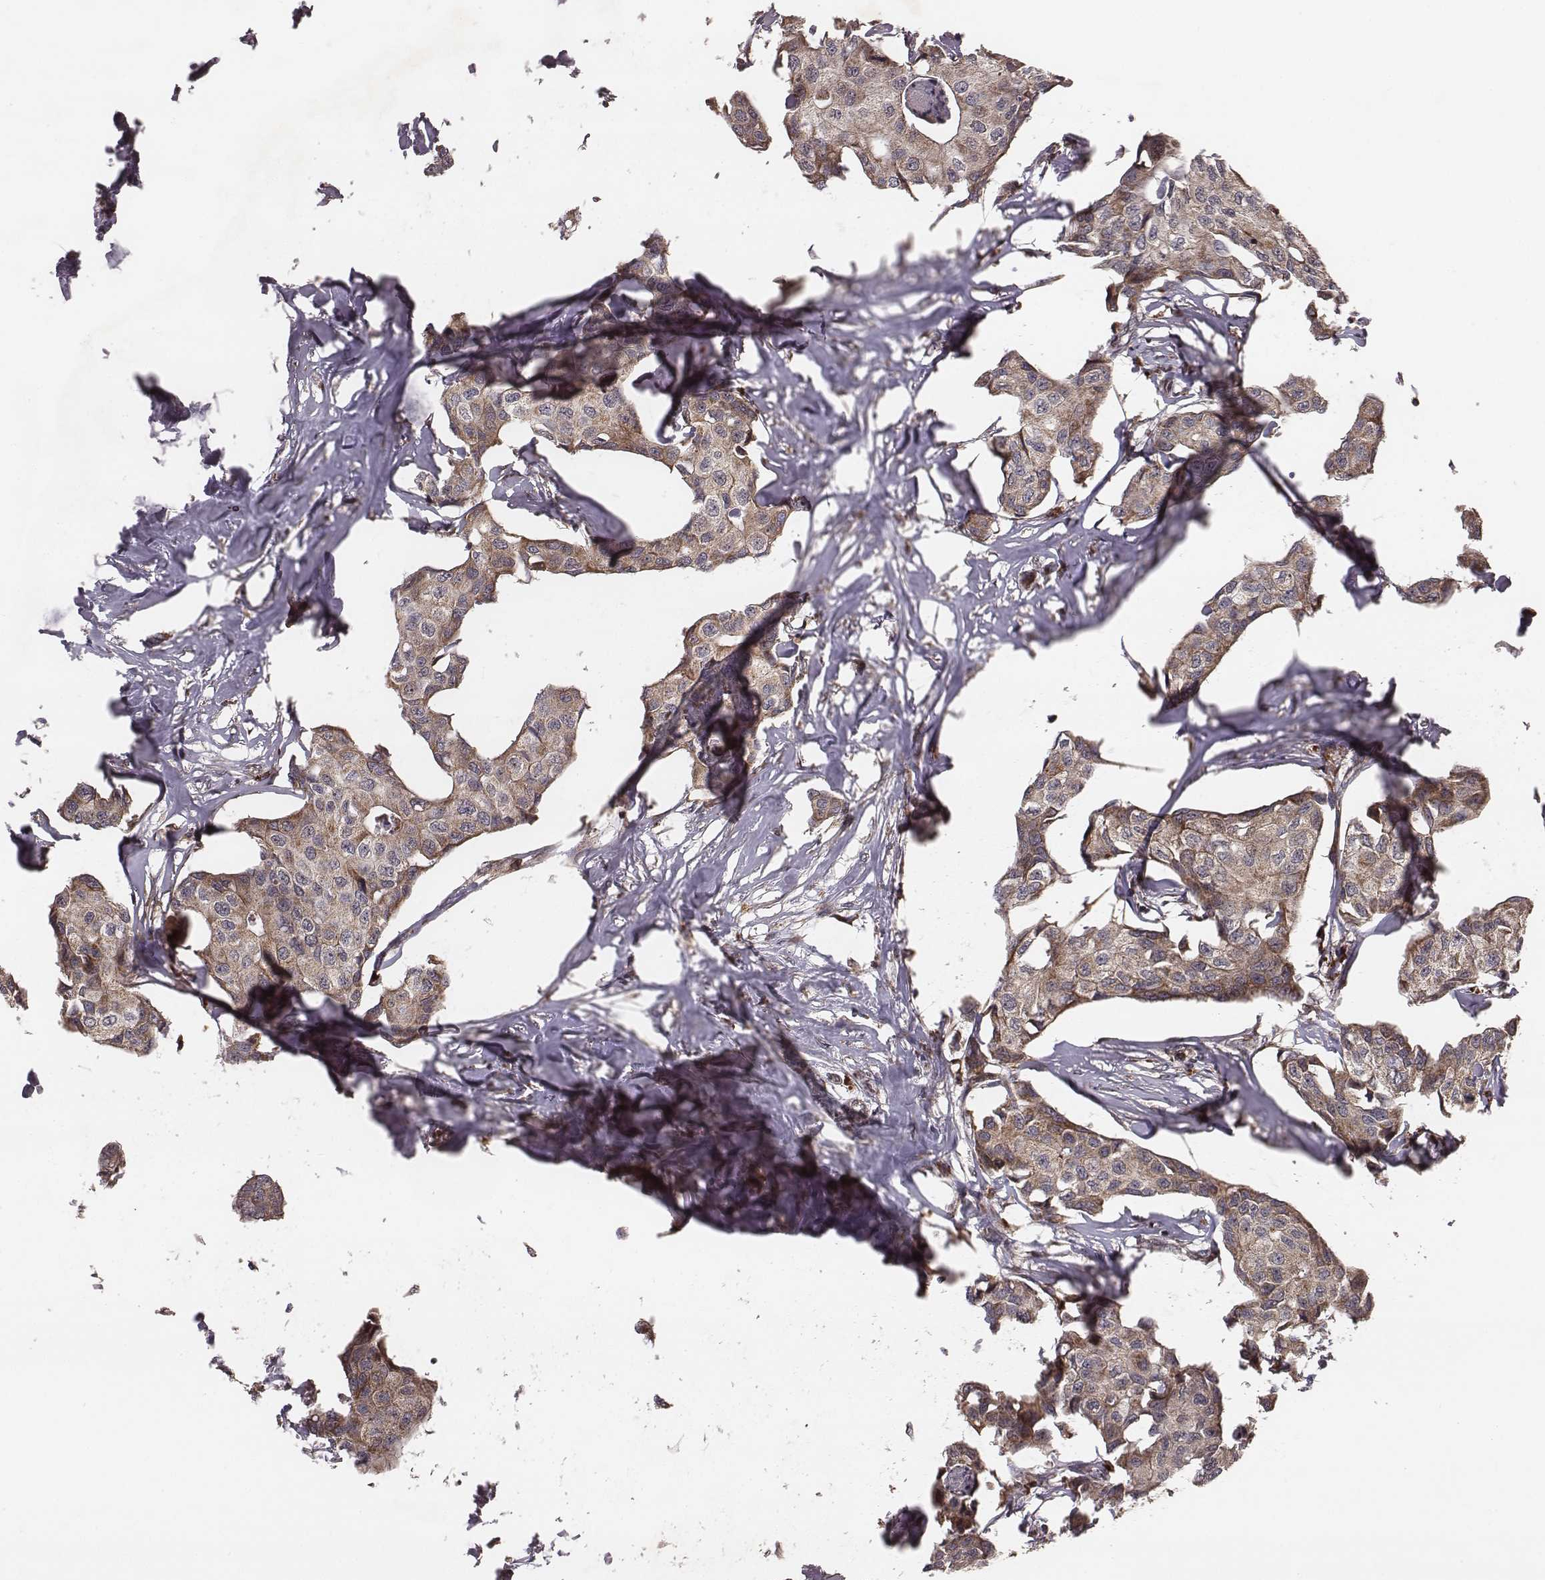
{"staining": {"intensity": "moderate", "quantity": ">75%", "location": "cytoplasmic/membranous"}, "tissue": "breast cancer", "cell_type": "Tumor cells", "image_type": "cancer", "snomed": [{"axis": "morphology", "description": "Duct carcinoma"}, {"axis": "topography", "description": "Breast"}], "caption": "Invasive ductal carcinoma (breast) was stained to show a protein in brown. There is medium levels of moderate cytoplasmic/membranous positivity in about >75% of tumor cells.", "gene": "ZDHHC21", "patient": {"sex": "female", "age": 80}}